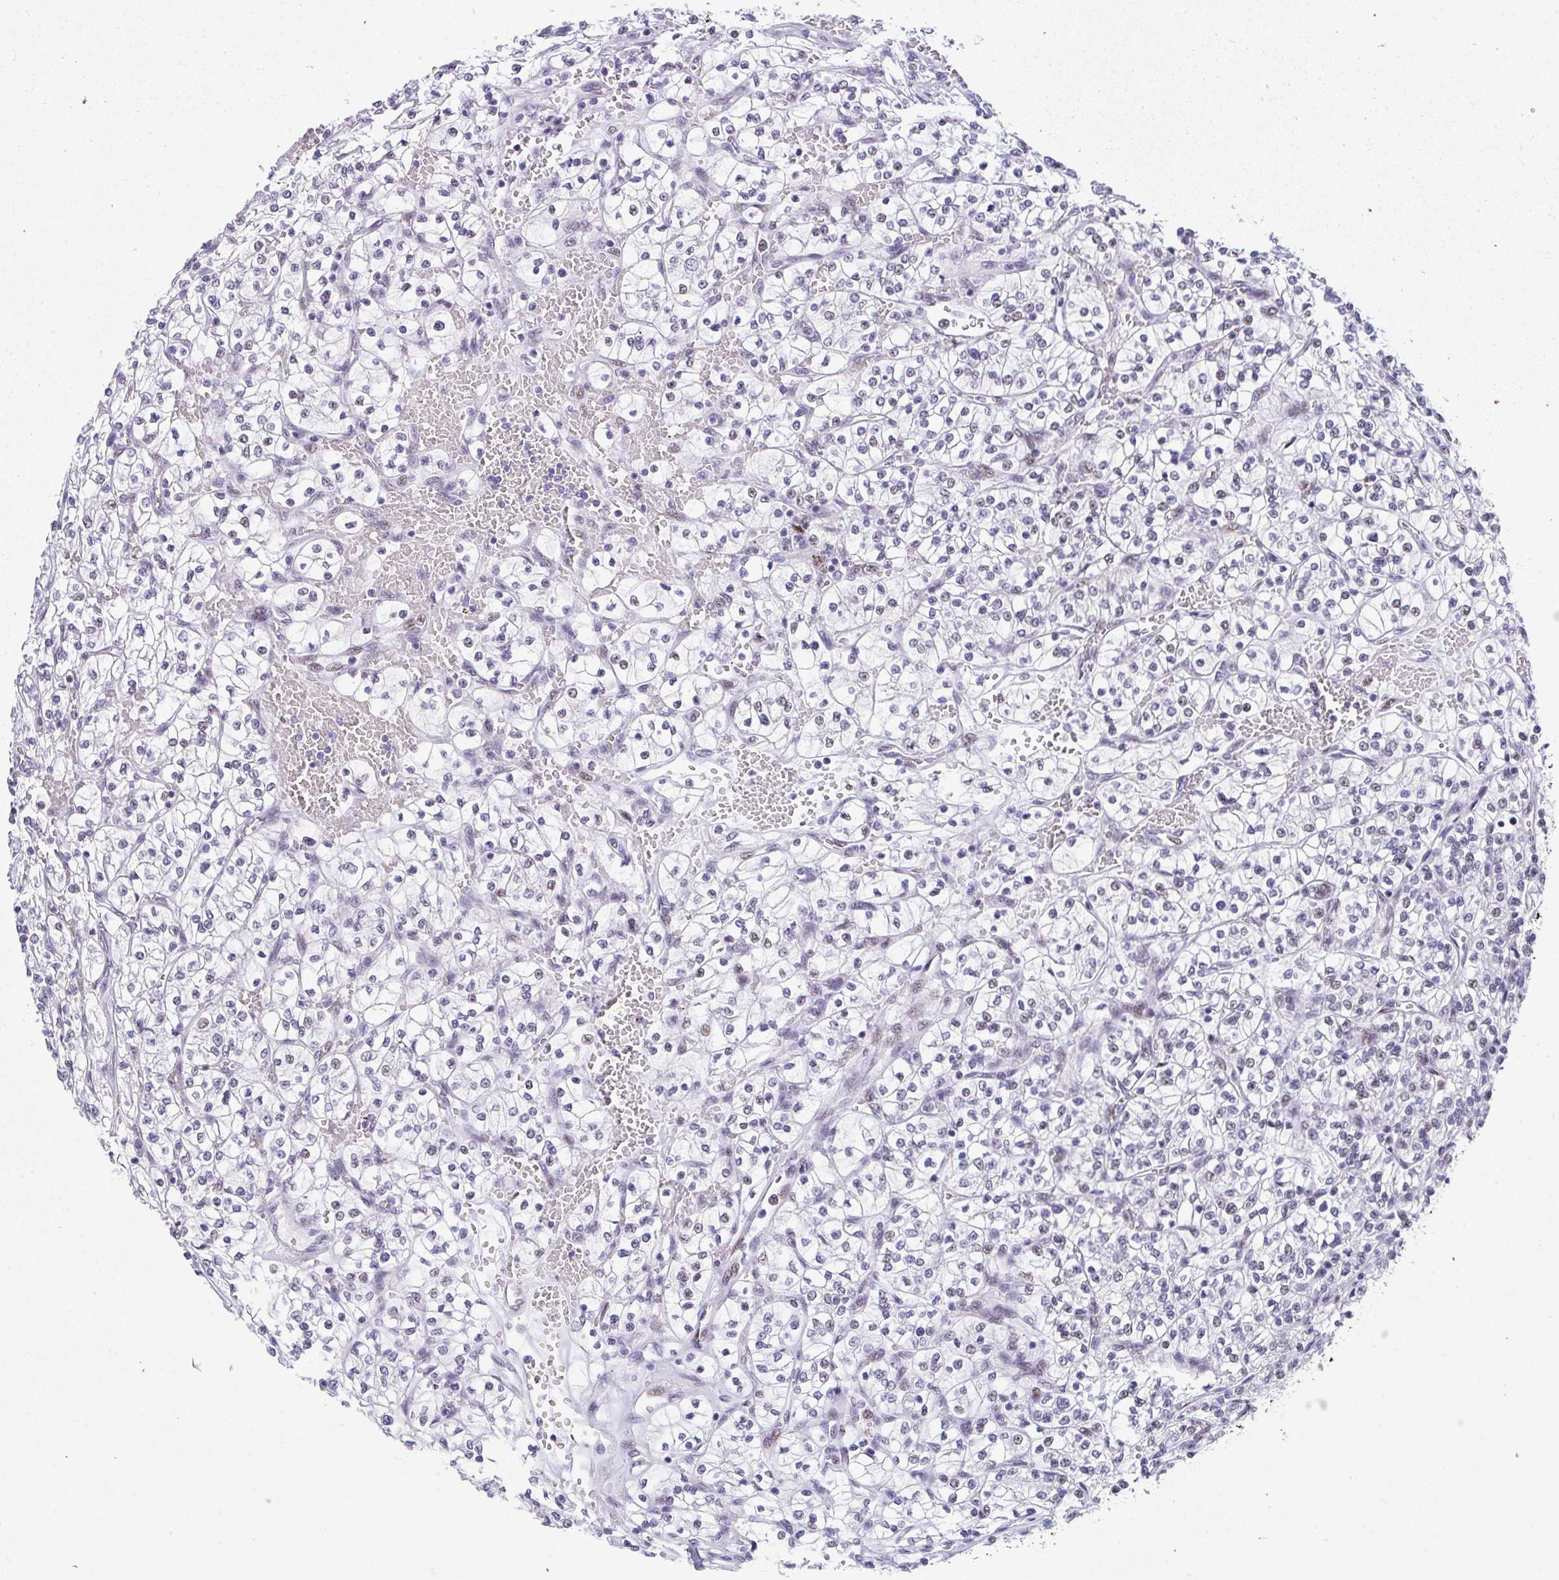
{"staining": {"intensity": "negative", "quantity": "none", "location": "none"}, "tissue": "renal cancer", "cell_type": "Tumor cells", "image_type": "cancer", "snomed": [{"axis": "morphology", "description": "Adenocarcinoma, NOS"}, {"axis": "topography", "description": "Kidney"}], "caption": "Image shows no significant protein expression in tumor cells of renal cancer (adenocarcinoma).", "gene": "NR1D2", "patient": {"sex": "female", "age": 64}}